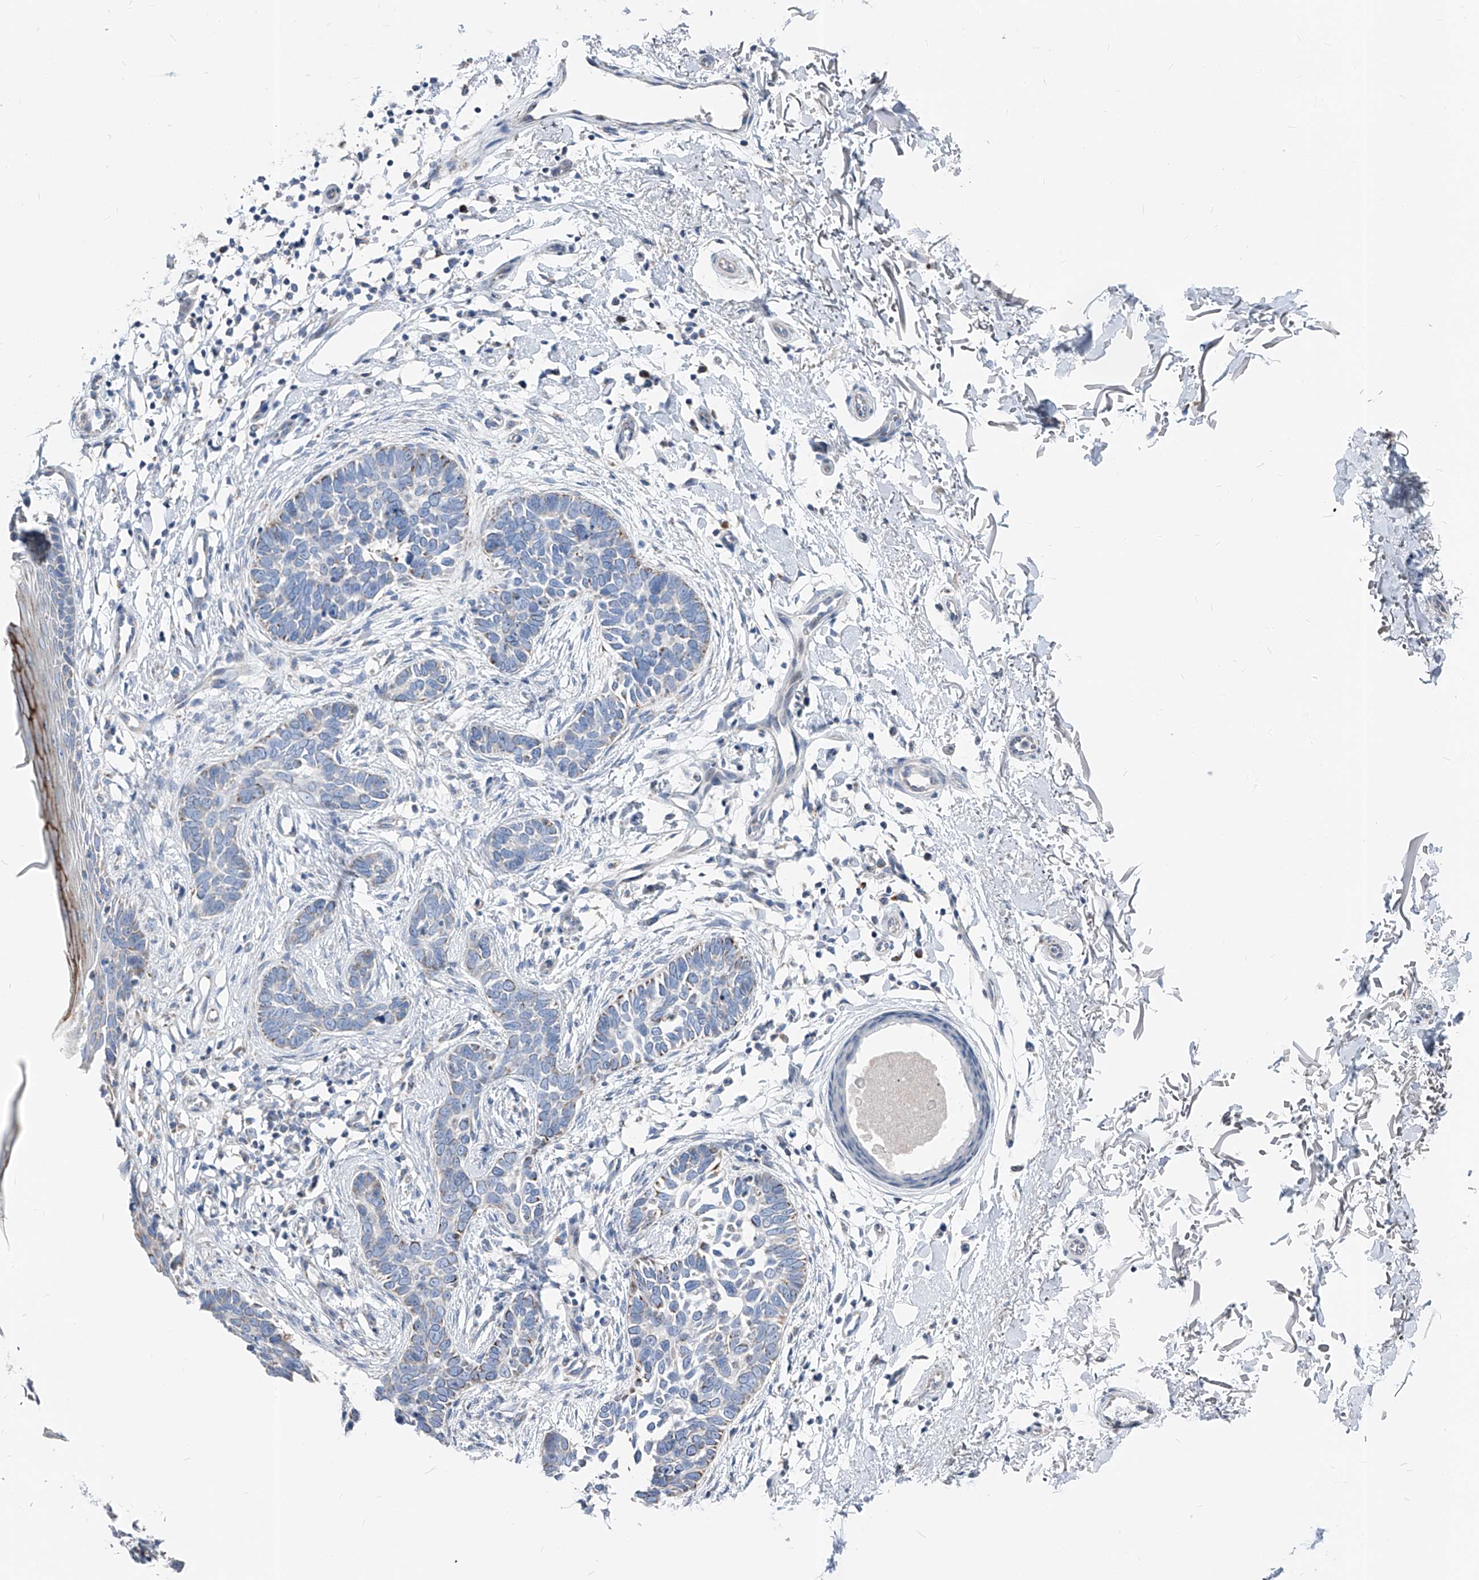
{"staining": {"intensity": "weak", "quantity": "<25%", "location": "cytoplasmic/membranous"}, "tissue": "skin cancer", "cell_type": "Tumor cells", "image_type": "cancer", "snomed": [{"axis": "morphology", "description": "Normal tissue, NOS"}, {"axis": "morphology", "description": "Basal cell carcinoma"}, {"axis": "topography", "description": "Skin"}], "caption": "There is no significant staining in tumor cells of skin basal cell carcinoma.", "gene": "AGPS", "patient": {"sex": "male", "age": 77}}